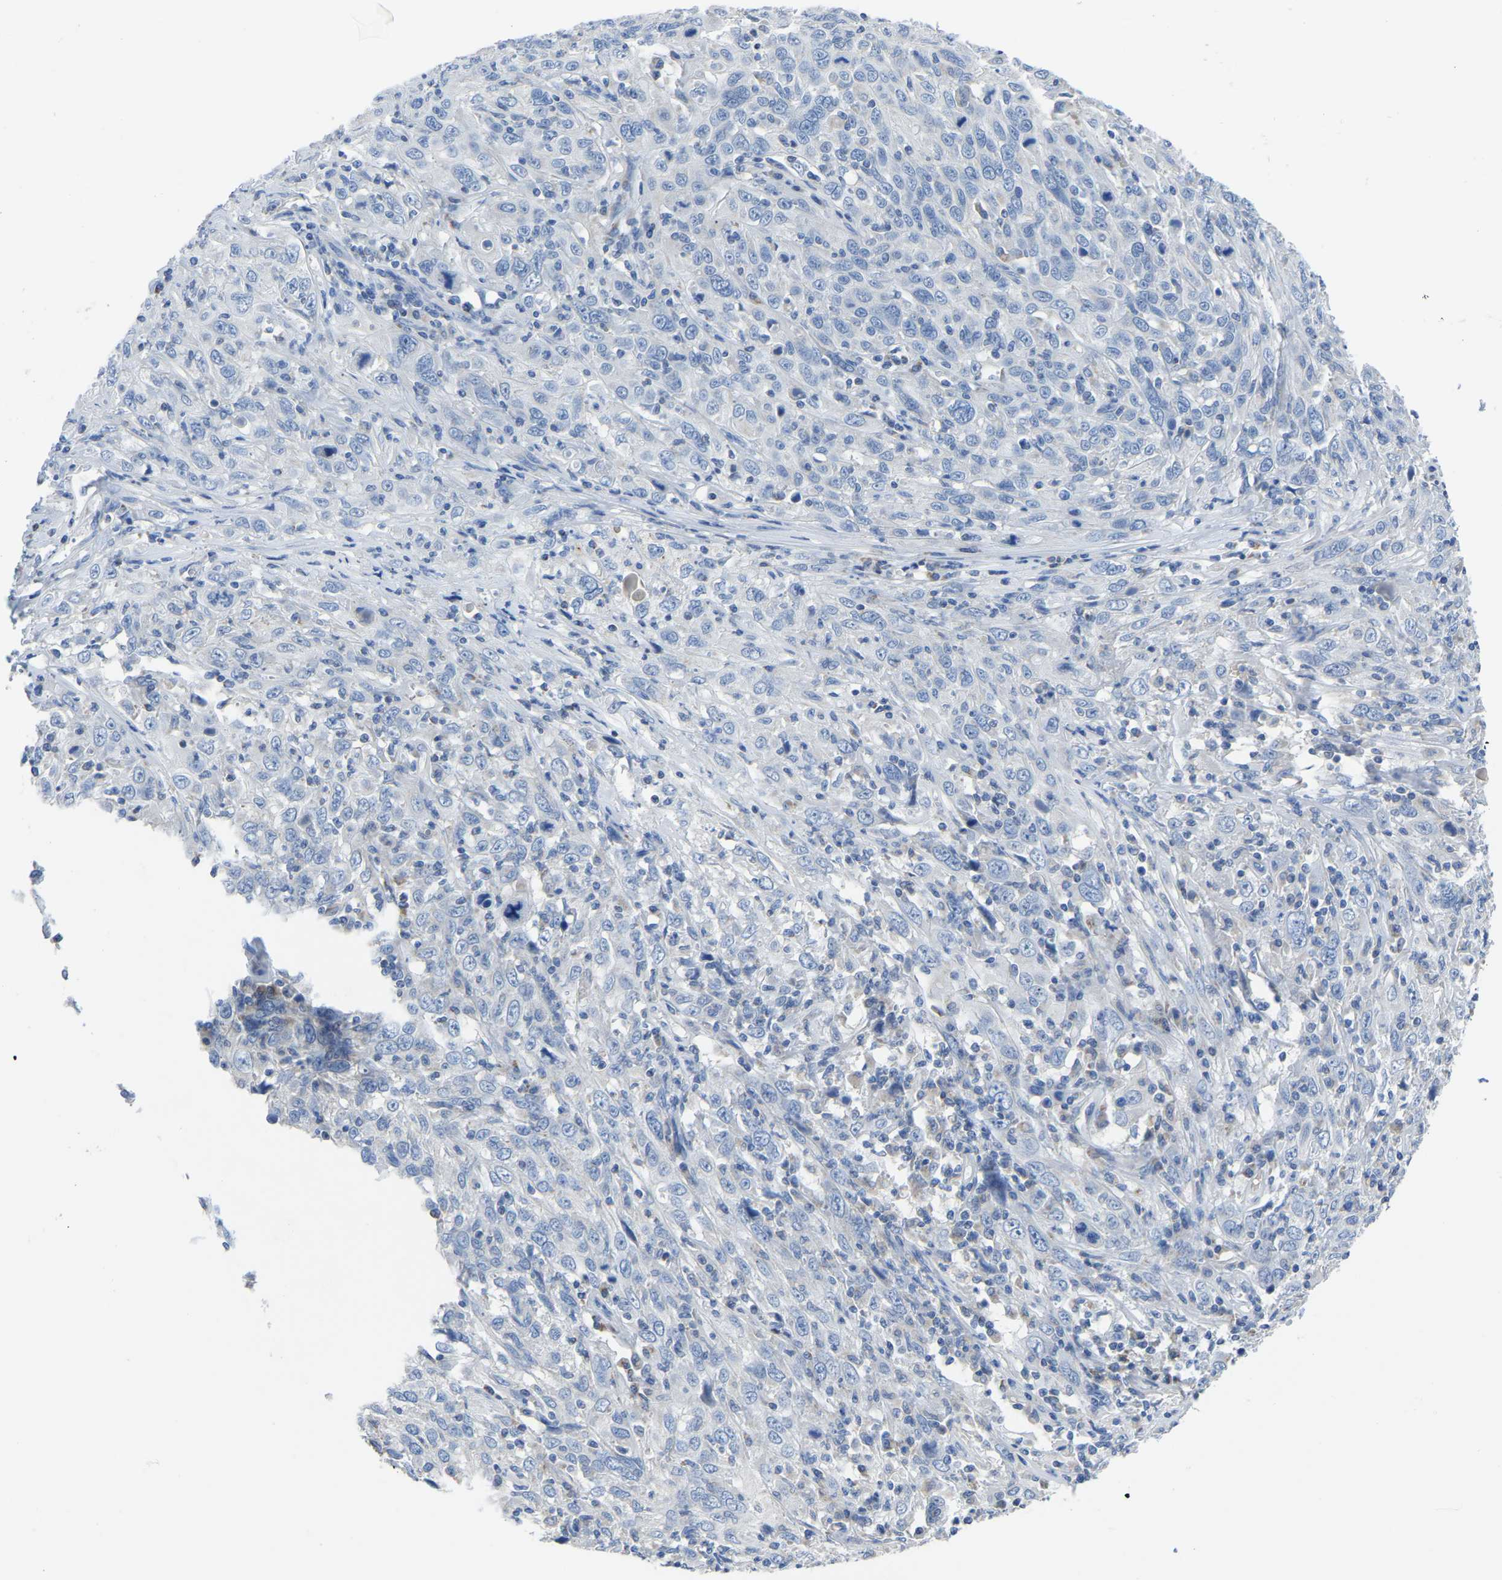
{"staining": {"intensity": "negative", "quantity": "none", "location": "none"}, "tissue": "cervical cancer", "cell_type": "Tumor cells", "image_type": "cancer", "snomed": [{"axis": "morphology", "description": "Squamous cell carcinoma, NOS"}, {"axis": "topography", "description": "Cervix"}], "caption": "This is an IHC image of human cervical cancer. There is no positivity in tumor cells.", "gene": "ETFA", "patient": {"sex": "female", "age": 46}}